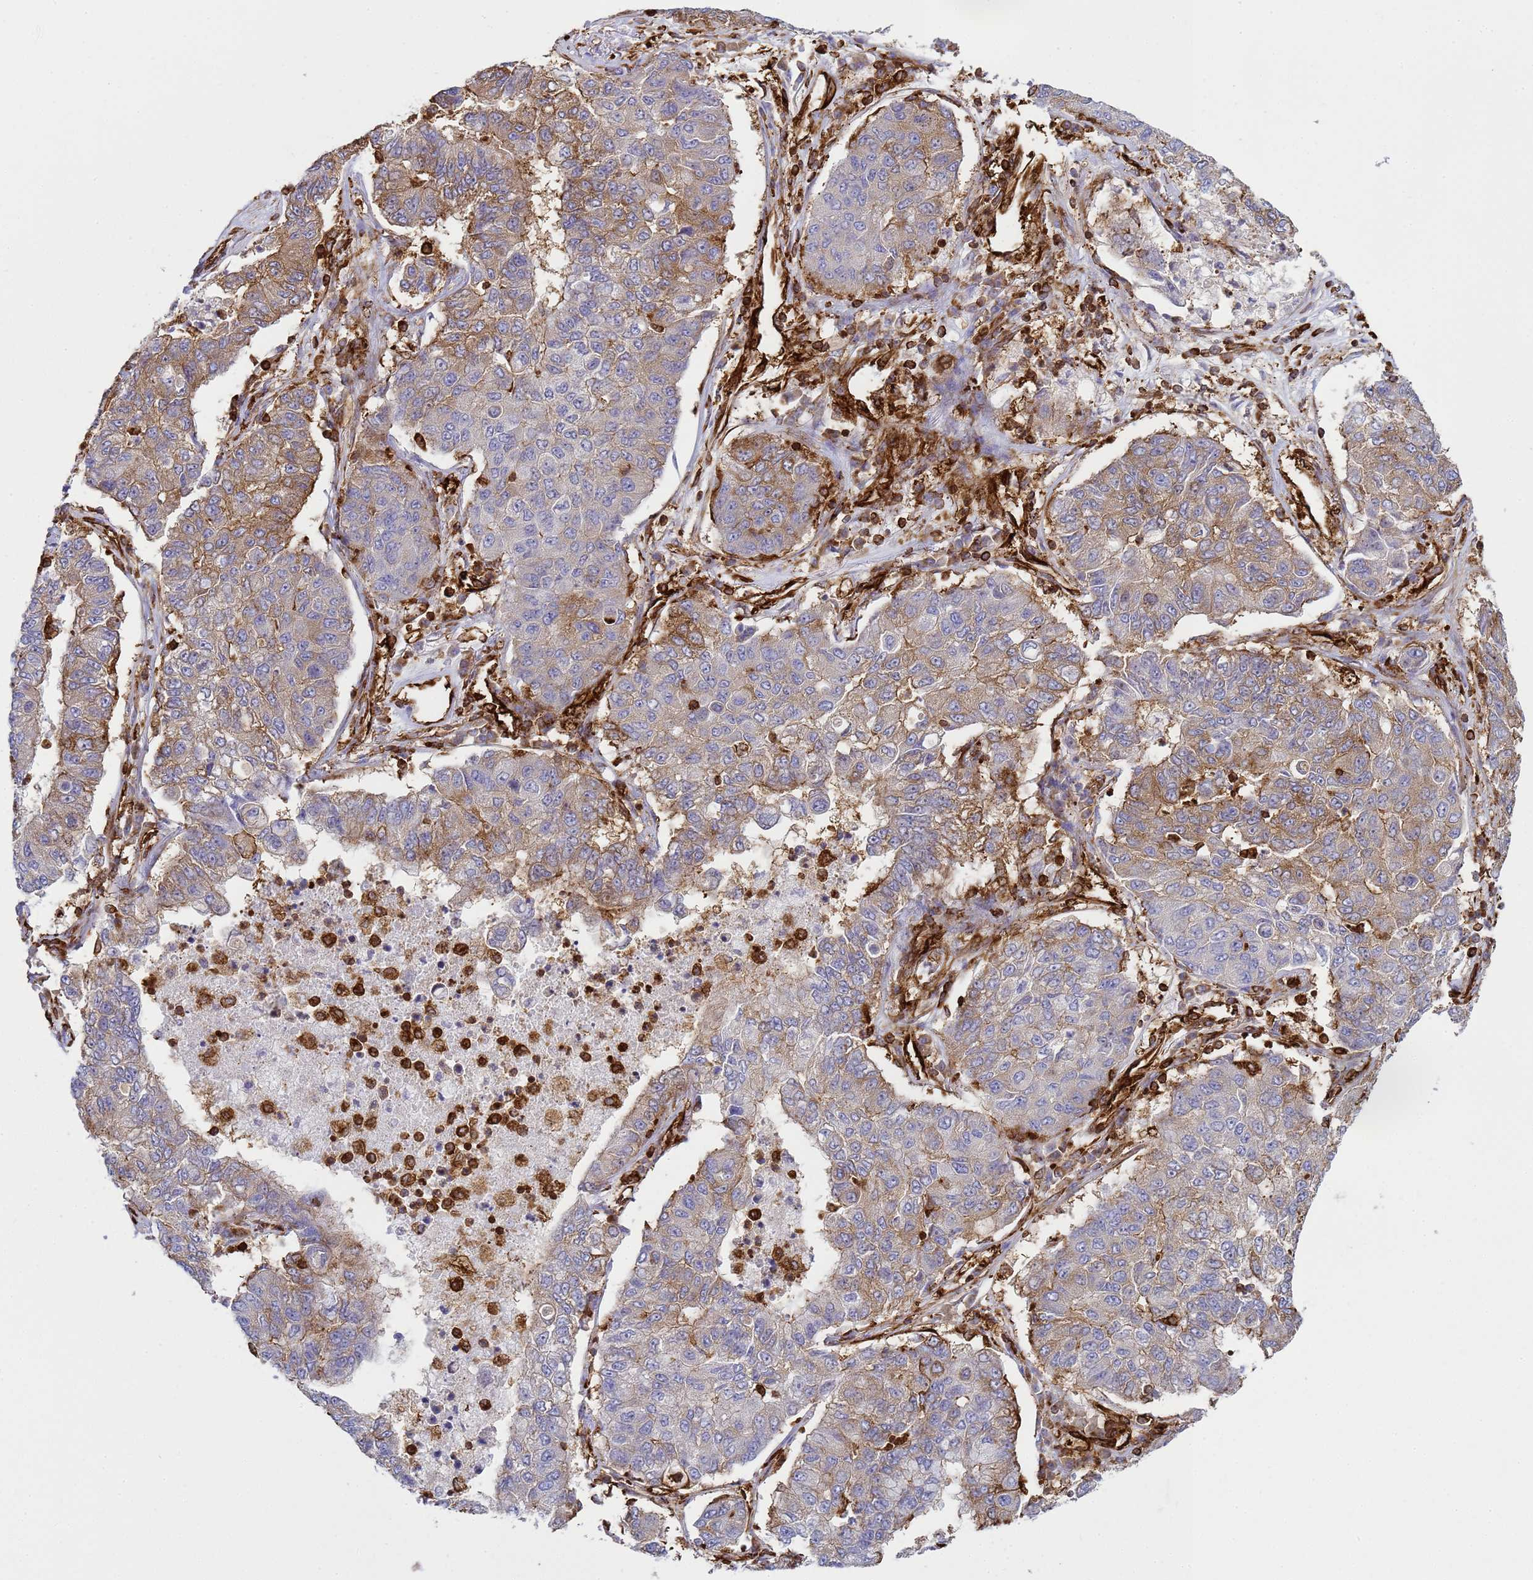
{"staining": {"intensity": "moderate", "quantity": "25%-75%", "location": "cytoplasmic/membranous"}, "tissue": "lung cancer", "cell_type": "Tumor cells", "image_type": "cancer", "snomed": [{"axis": "morphology", "description": "Squamous cell carcinoma, NOS"}, {"axis": "topography", "description": "Lung"}], "caption": "Brown immunohistochemical staining in human lung cancer shows moderate cytoplasmic/membranous staining in approximately 25%-75% of tumor cells. (DAB = brown stain, brightfield microscopy at high magnification).", "gene": "ZBTB8OS", "patient": {"sex": "male", "age": 74}}